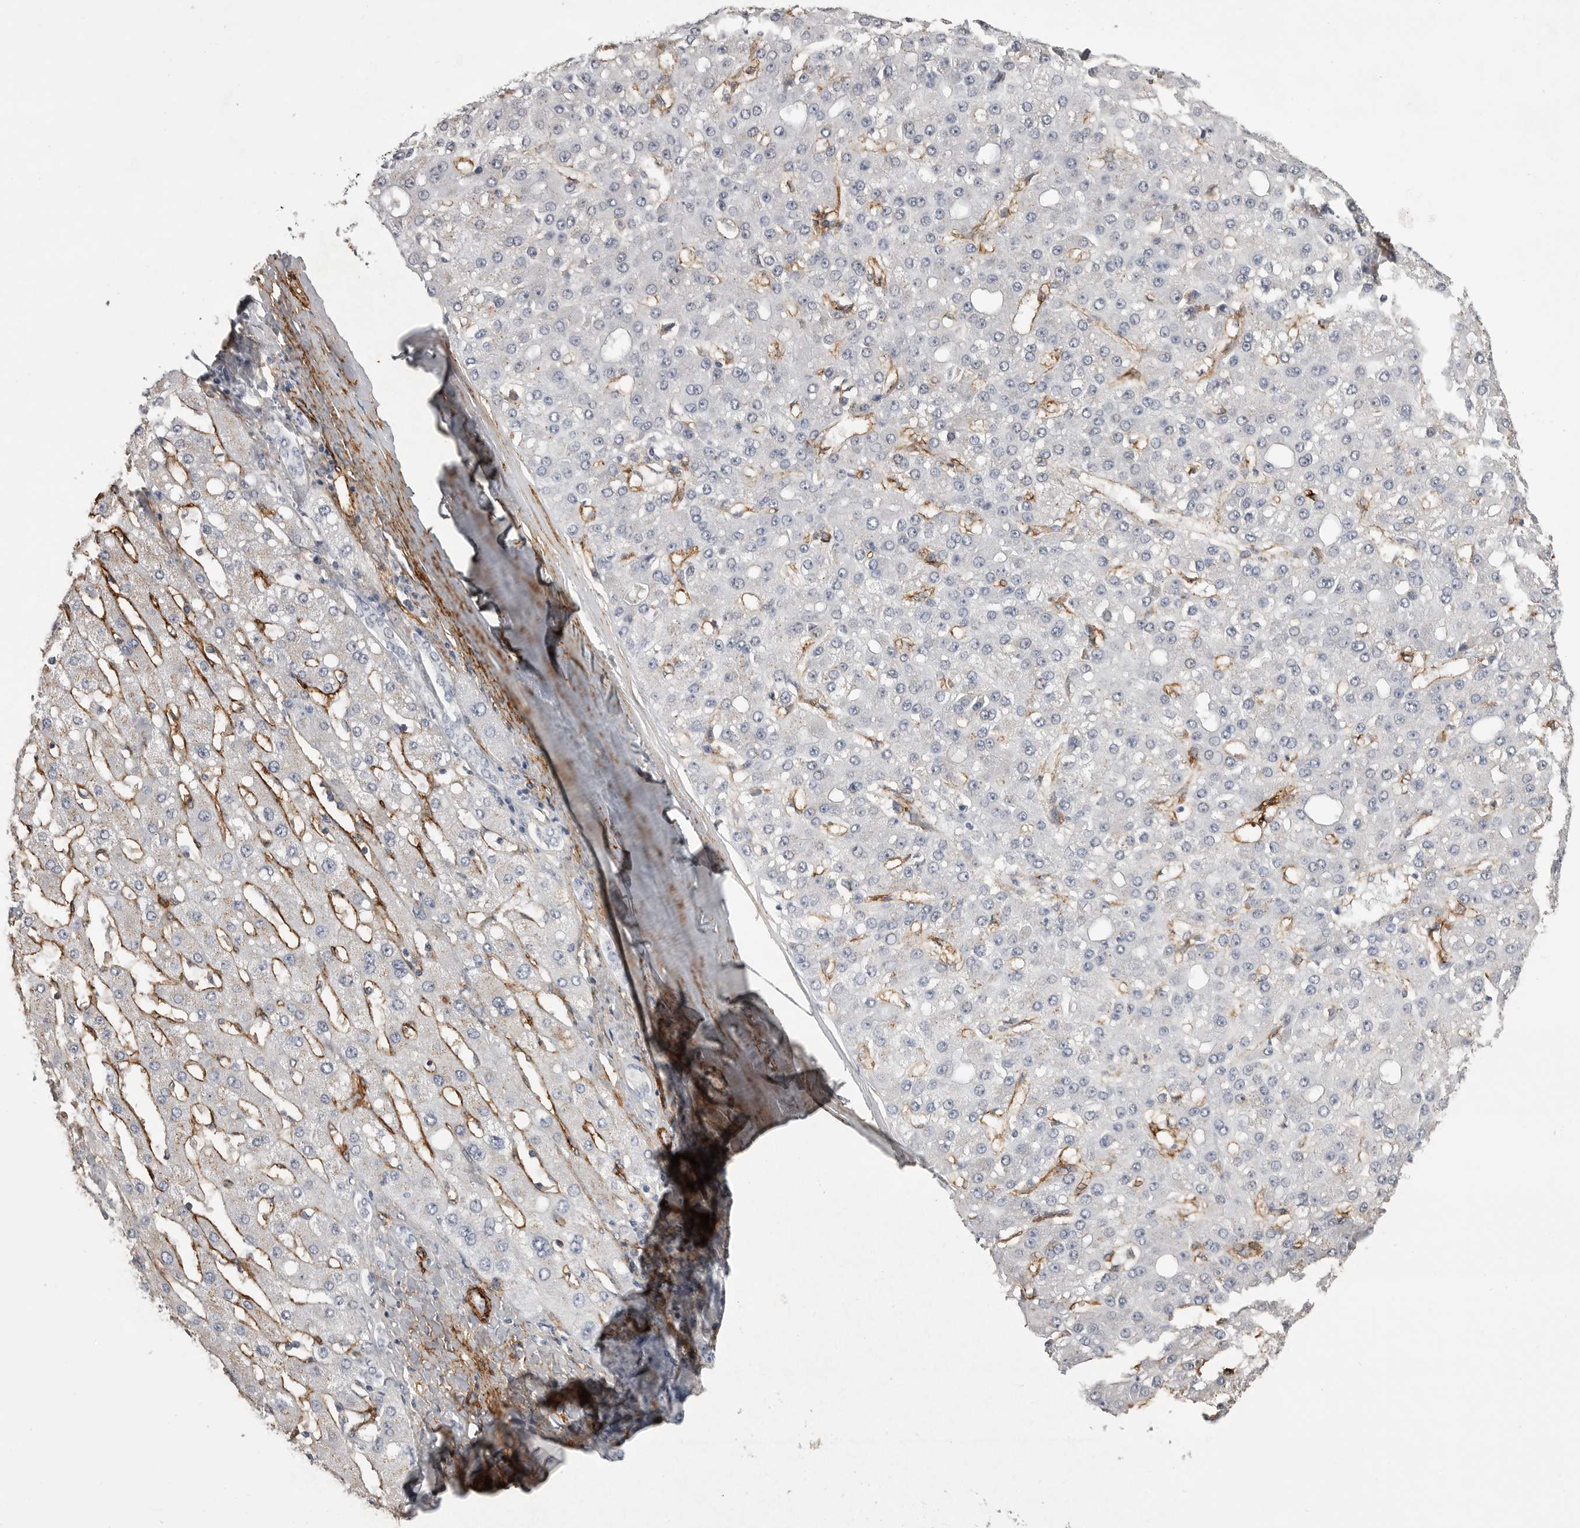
{"staining": {"intensity": "negative", "quantity": "none", "location": "none"}, "tissue": "liver cancer", "cell_type": "Tumor cells", "image_type": "cancer", "snomed": [{"axis": "morphology", "description": "Carcinoma, Hepatocellular, NOS"}, {"axis": "topography", "description": "Liver"}], "caption": "DAB (3,3'-diaminobenzidine) immunohistochemical staining of human liver hepatocellular carcinoma shows no significant positivity in tumor cells.", "gene": "AOC3", "patient": {"sex": "male", "age": 67}}